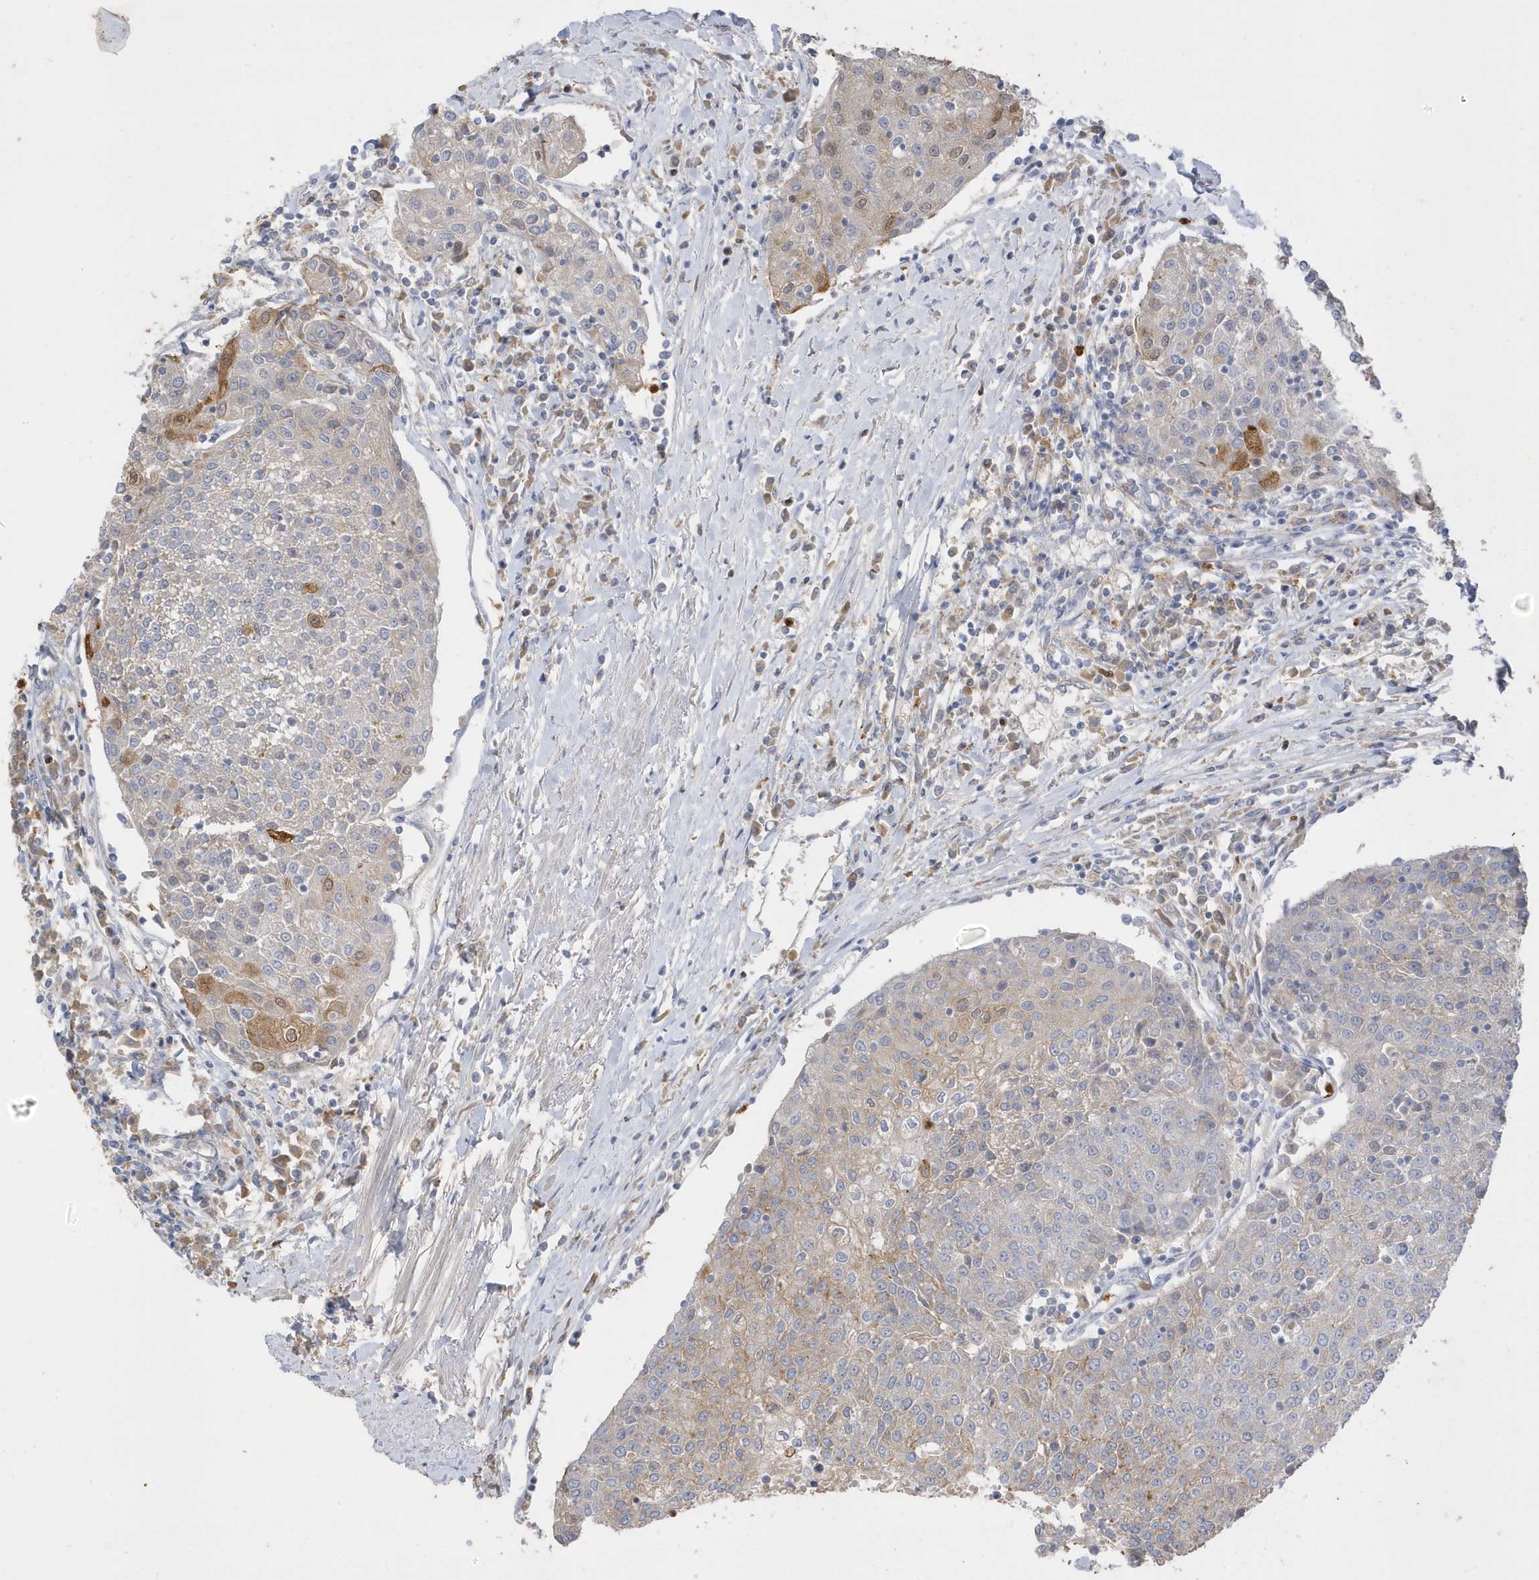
{"staining": {"intensity": "negative", "quantity": "none", "location": "none"}, "tissue": "urothelial cancer", "cell_type": "Tumor cells", "image_type": "cancer", "snomed": [{"axis": "morphology", "description": "Urothelial carcinoma, High grade"}, {"axis": "topography", "description": "Urinary bladder"}], "caption": "Immunohistochemistry image of neoplastic tissue: human high-grade urothelial carcinoma stained with DAB demonstrates no significant protein expression in tumor cells. Nuclei are stained in blue.", "gene": "DPP9", "patient": {"sex": "female", "age": 85}}